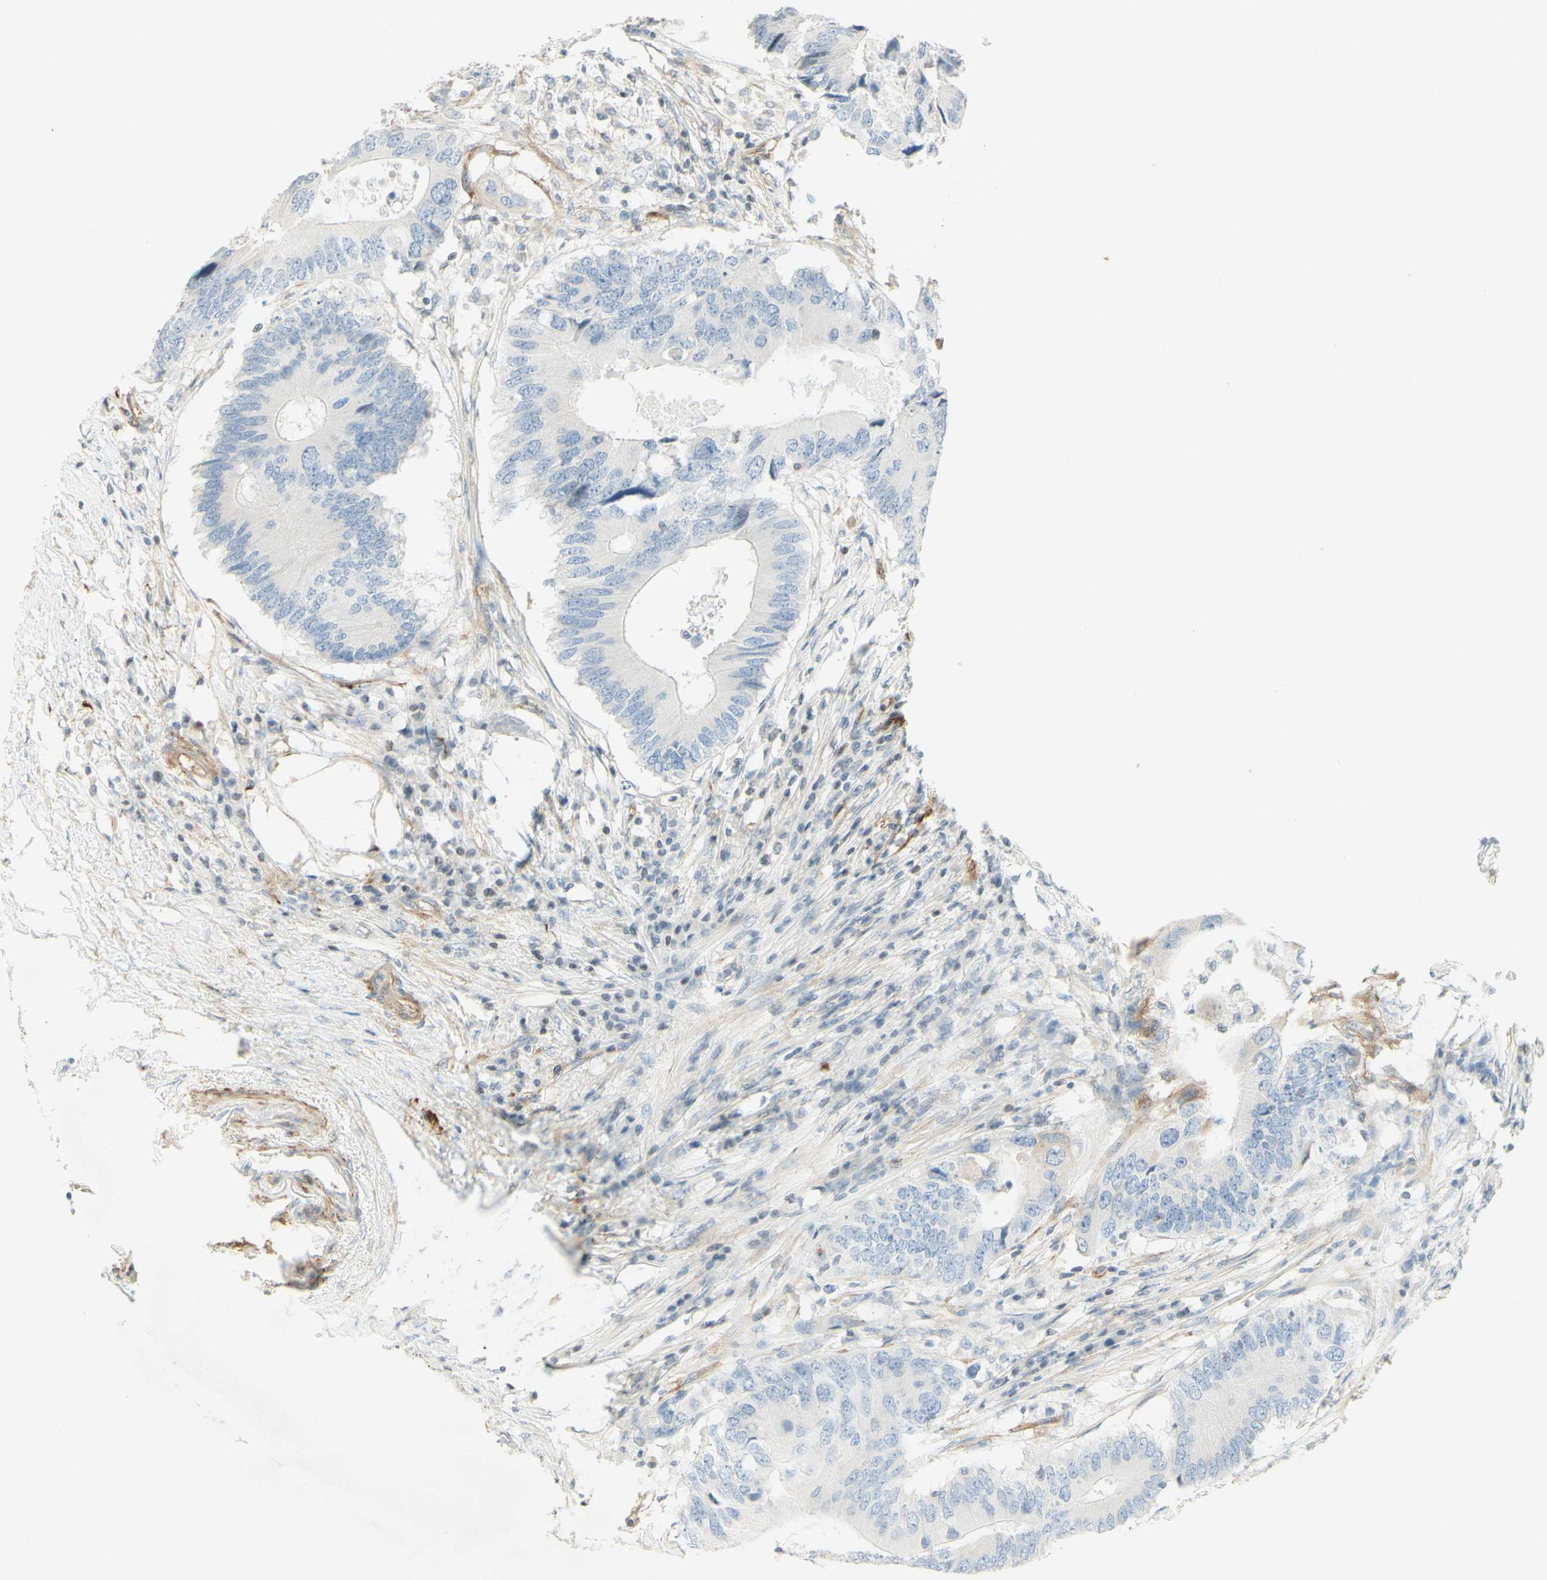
{"staining": {"intensity": "negative", "quantity": "none", "location": "none"}, "tissue": "colorectal cancer", "cell_type": "Tumor cells", "image_type": "cancer", "snomed": [{"axis": "morphology", "description": "Adenocarcinoma, NOS"}, {"axis": "topography", "description": "Colon"}], "caption": "IHC micrograph of human colorectal cancer stained for a protein (brown), which demonstrates no expression in tumor cells. (DAB IHC visualized using brightfield microscopy, high magnification).", "gene": "MAP1B", "patient": {"sex": "male", "age": 71}}